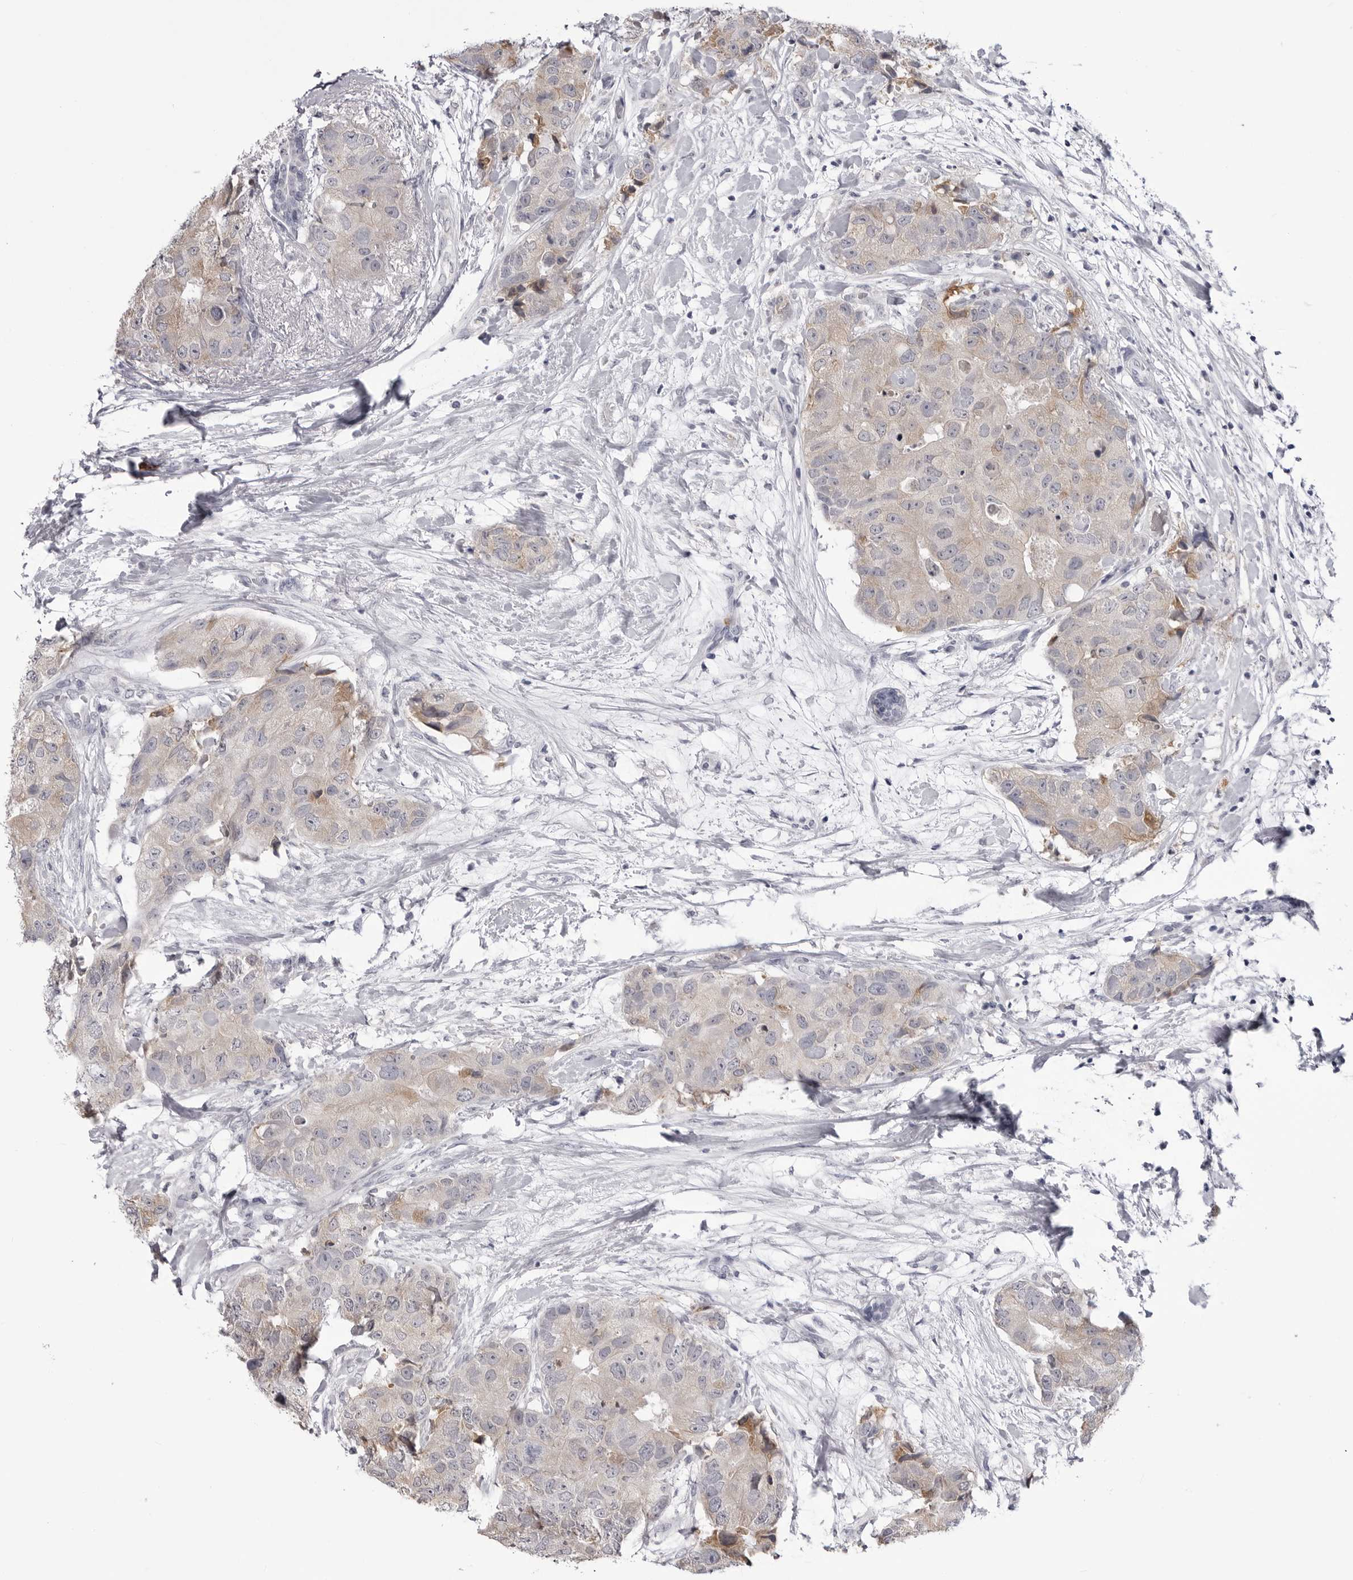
{"staining": {"intensity": "negative", "quantity": "none", "location": "none"}, "tissue": "breast cancer", "cell_type": "Tumor cells", "image_type": "cancer", "snomed": [{"axis": "morphology", "description": "Duct carcinoma"}, {"axis": "topography", "description": "Breast"}], "caption": "This is an IHC photomicrograph of human breast invasive ductal carcinoma. There is no expression in tumor cells.", "gene": "STAP2", "patient": {"sex": "female", "age": 62}}